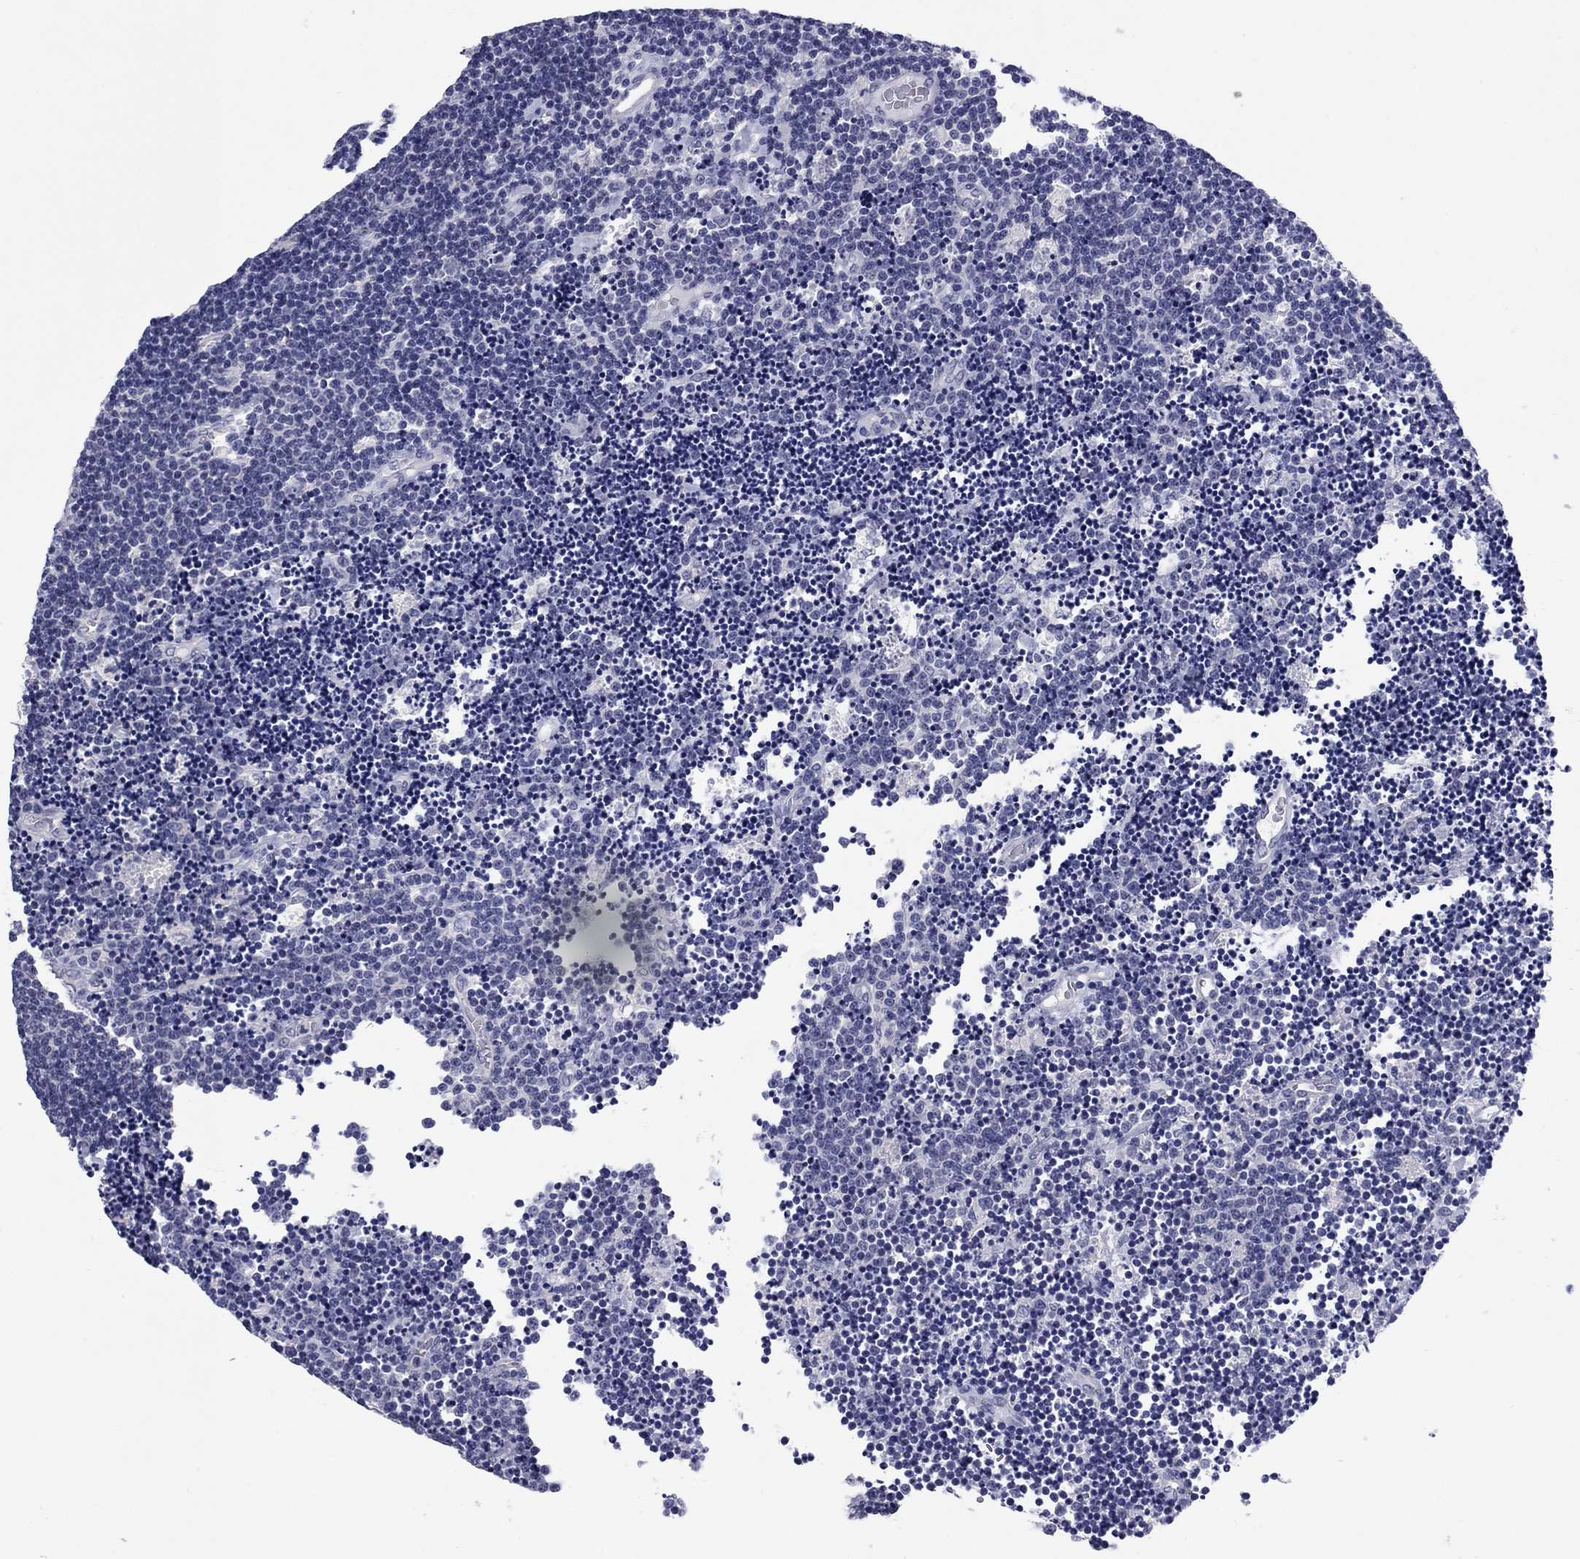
{"staining": {"intensity": "negative", "quantity": "none", "location": "none"}, "tissue": "lymphoma", "cell_type": "Tumor cells", "image_type": "cancer", "snomed": [{"axis": "morphology", "description": "Malignant lymphoma, non-Hodgkin's type, Low grade"}, {"axis": "topography", "description": "Brain"}], "caption": "An IHC image of lymphoma is shown. There is no staining in tumor cells of lymphoma.", "gene": "HAO1", "patient": {"sex": "female", "age": 66}}